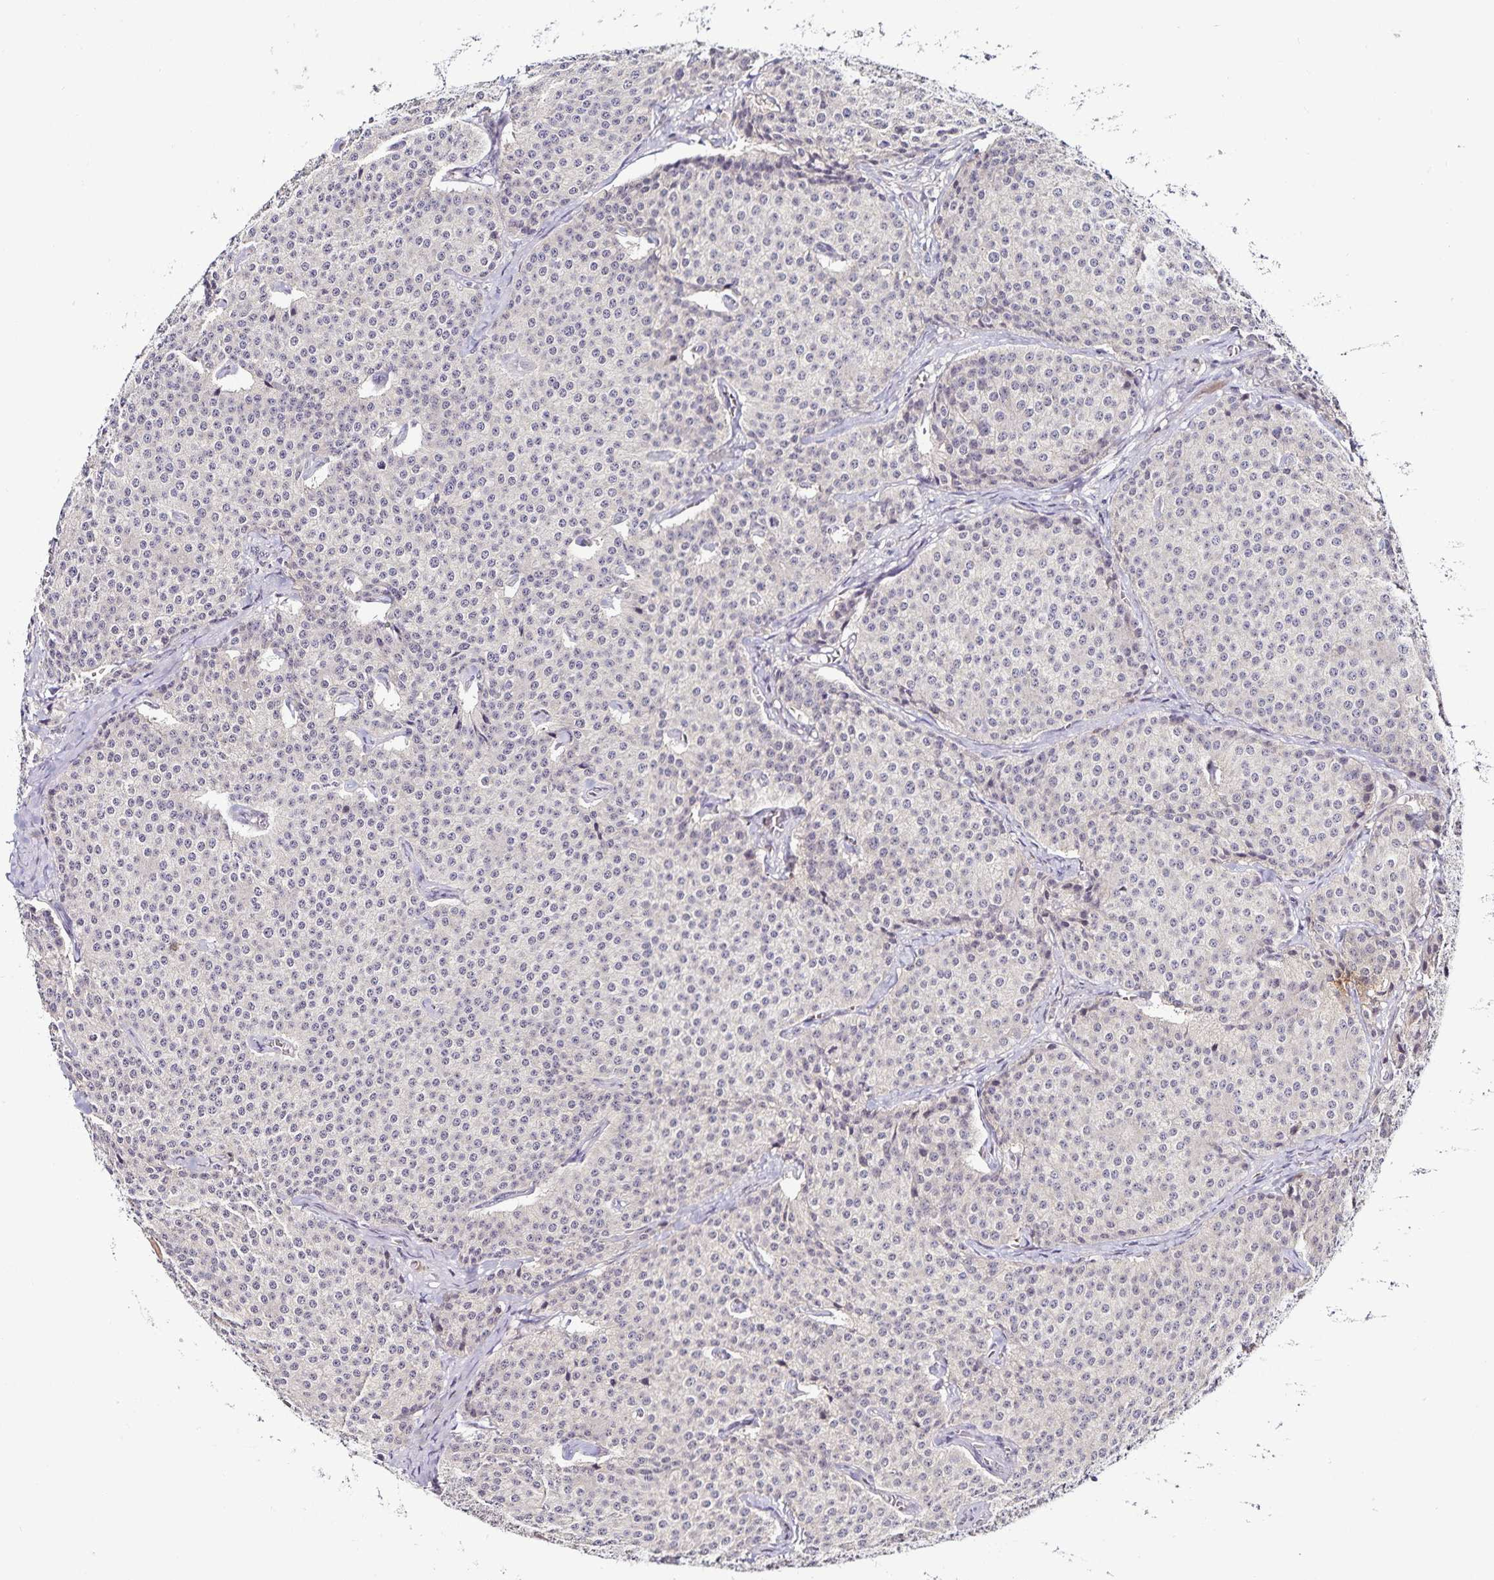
{"staining": {"intensity": "negative", "quantity": "none", "location": "none"}, "tissue": "carcinoid", "cell_type": "Tumor cells", "image_type": "cancer", "snomed": [{"axis": "morphology", "description": "Carcinoid, malignant, NOS"}, {"axis": "topography", "description": "Small intestine"}], "caption": "IHC micrograph of neoplastic tissue: human carcinoid stained with DAB shows no significant protein expression in tumor cells. (DAB immunohistochemistry visualized using brightfield microscopy, high magnification).", "gene": "ACSL5", "patient": {"sex": "female", "age": 64}}